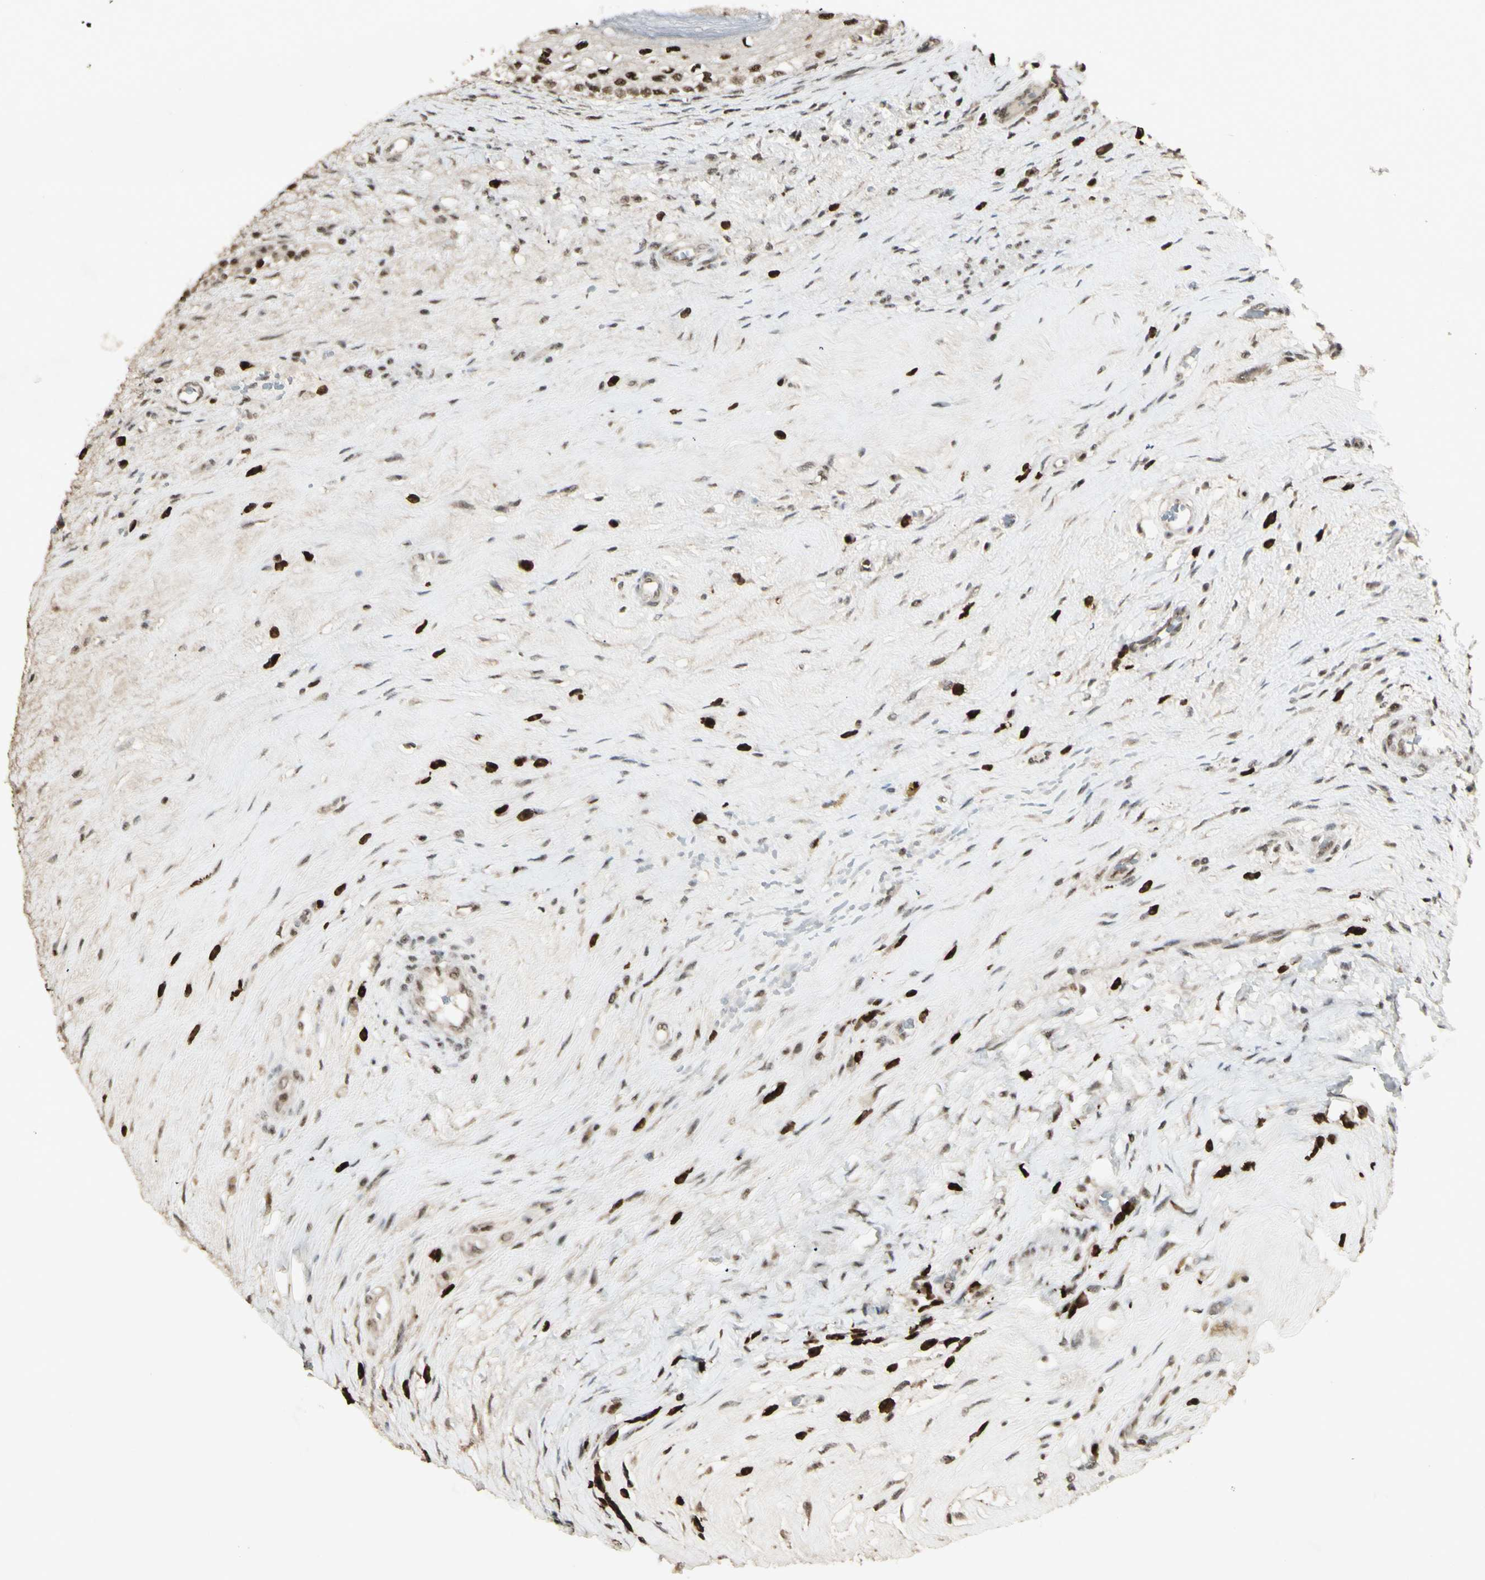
{"staining": {"intensity": "strong", "quantity": ">75%", "location": "nuclear"}, "tissue": "testis cancer", "cell_type": "Tumor cells", "image_type": "cancer", "snomed": [{"axis": "morphology", "description": "Carcinoma, Embryonal, NOS"}, {"axis": "topography", "description": "Testis"}], "caption": "Strong nuclear staining for a protein is present in about >75% of tumor cells of testis cancer (embryonal carcinoma) using immunohistochemistry.", "gene": "CCNT1", "patient": {"sex": "male", "age": 26}}